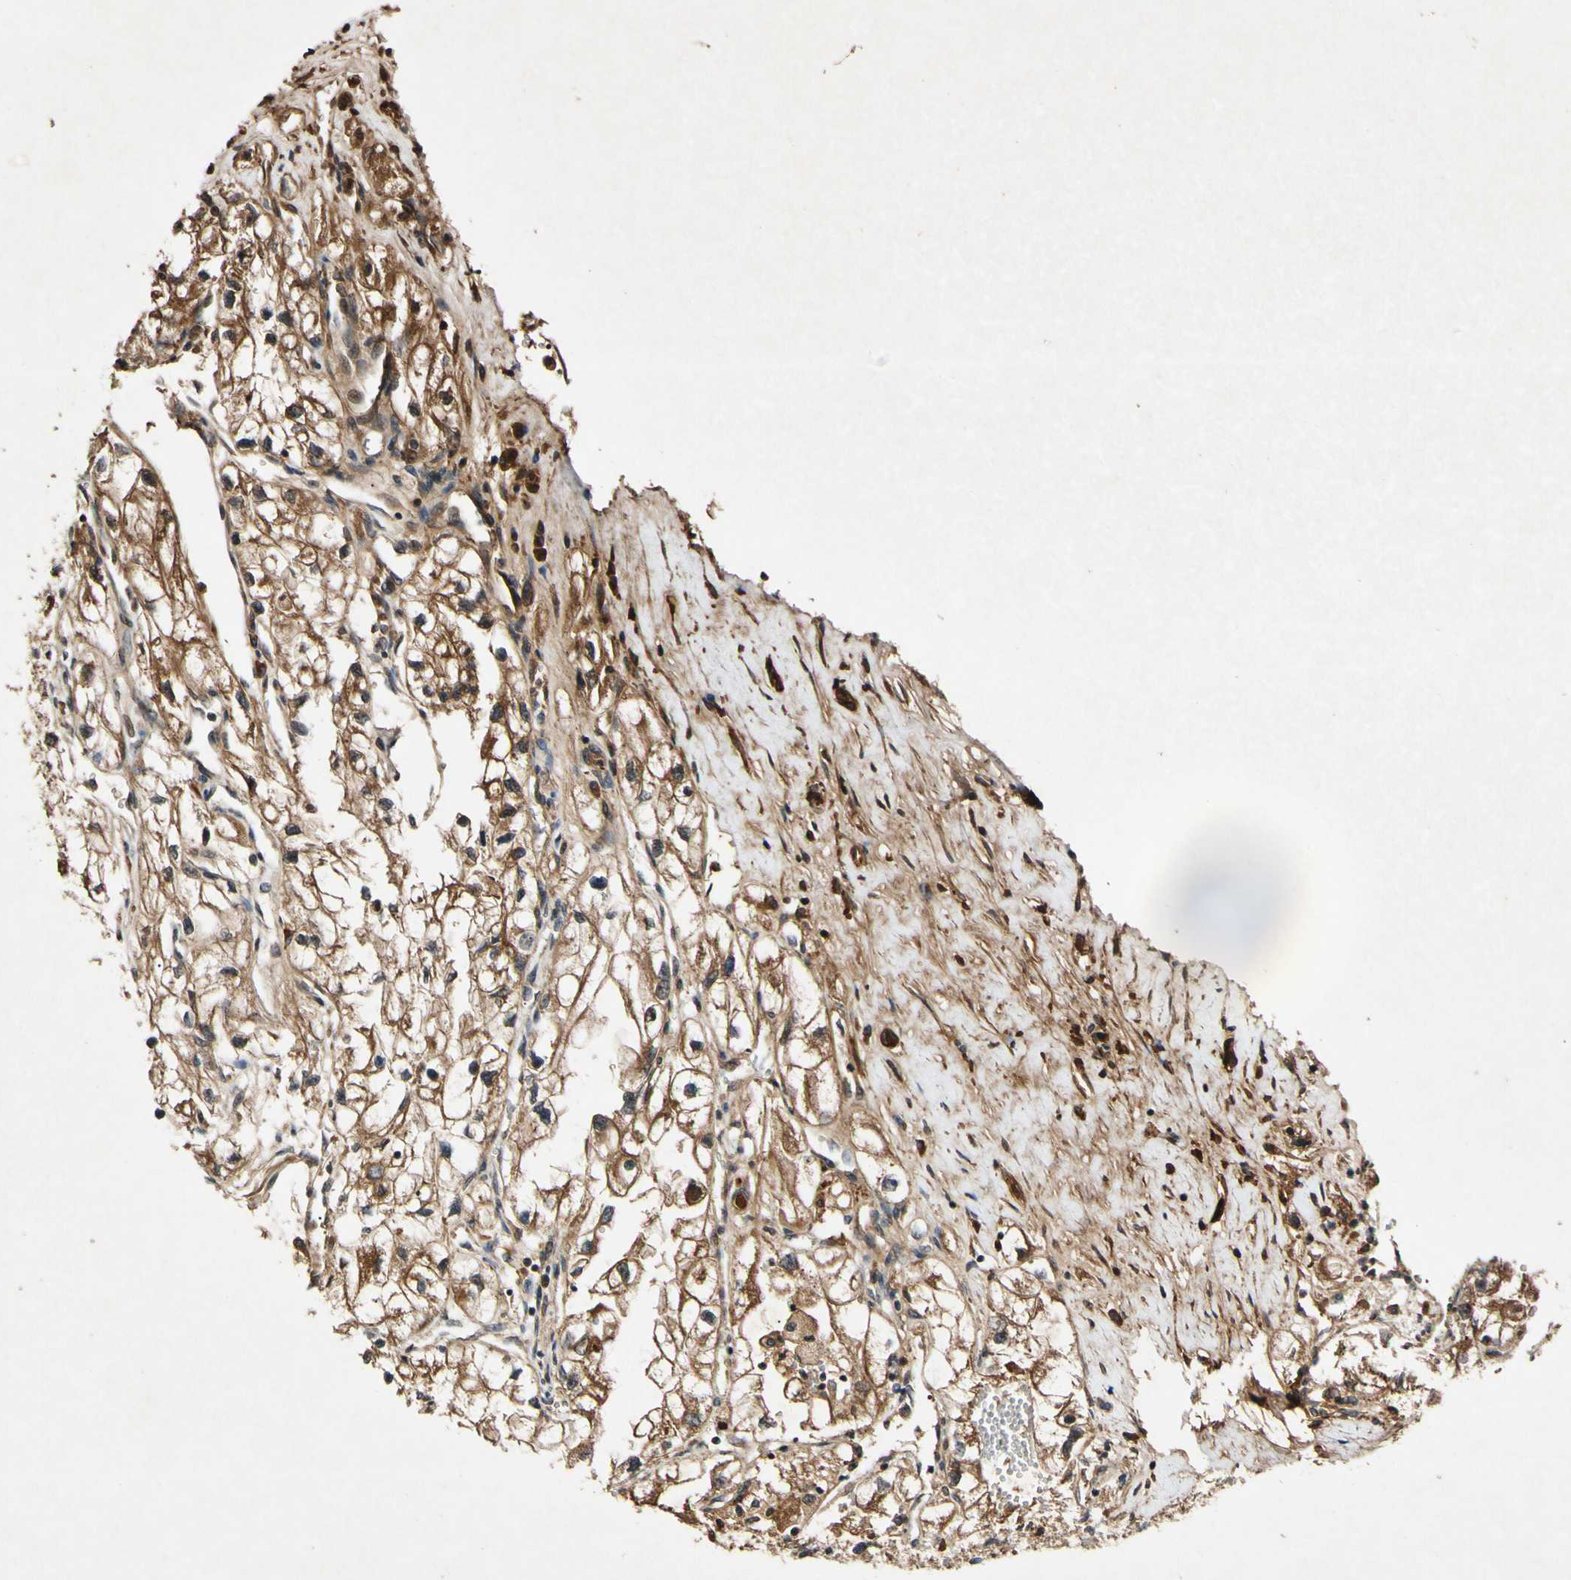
{"staining": {"intensity": "strong", "quantity": ">75%", "location": "cytoplasmic/membranous"}, "tissue": "renal cancer", "cell_type": "Tumor cells", "image_type": "cancer", "snomed": [{"axis": "morphology", "description": "Adenocarcinoma, NOS"}, {"axis": "topography", "description": "Kidney"}], "caption": "Protein analysis of renal cancer (adenocarcinoma) tissue exhibits strong cytoplasmic/membranous staining in about >75% of tumor cells.", "gene": "PLAT", "patient": {"sex": "female", "age": 70}}